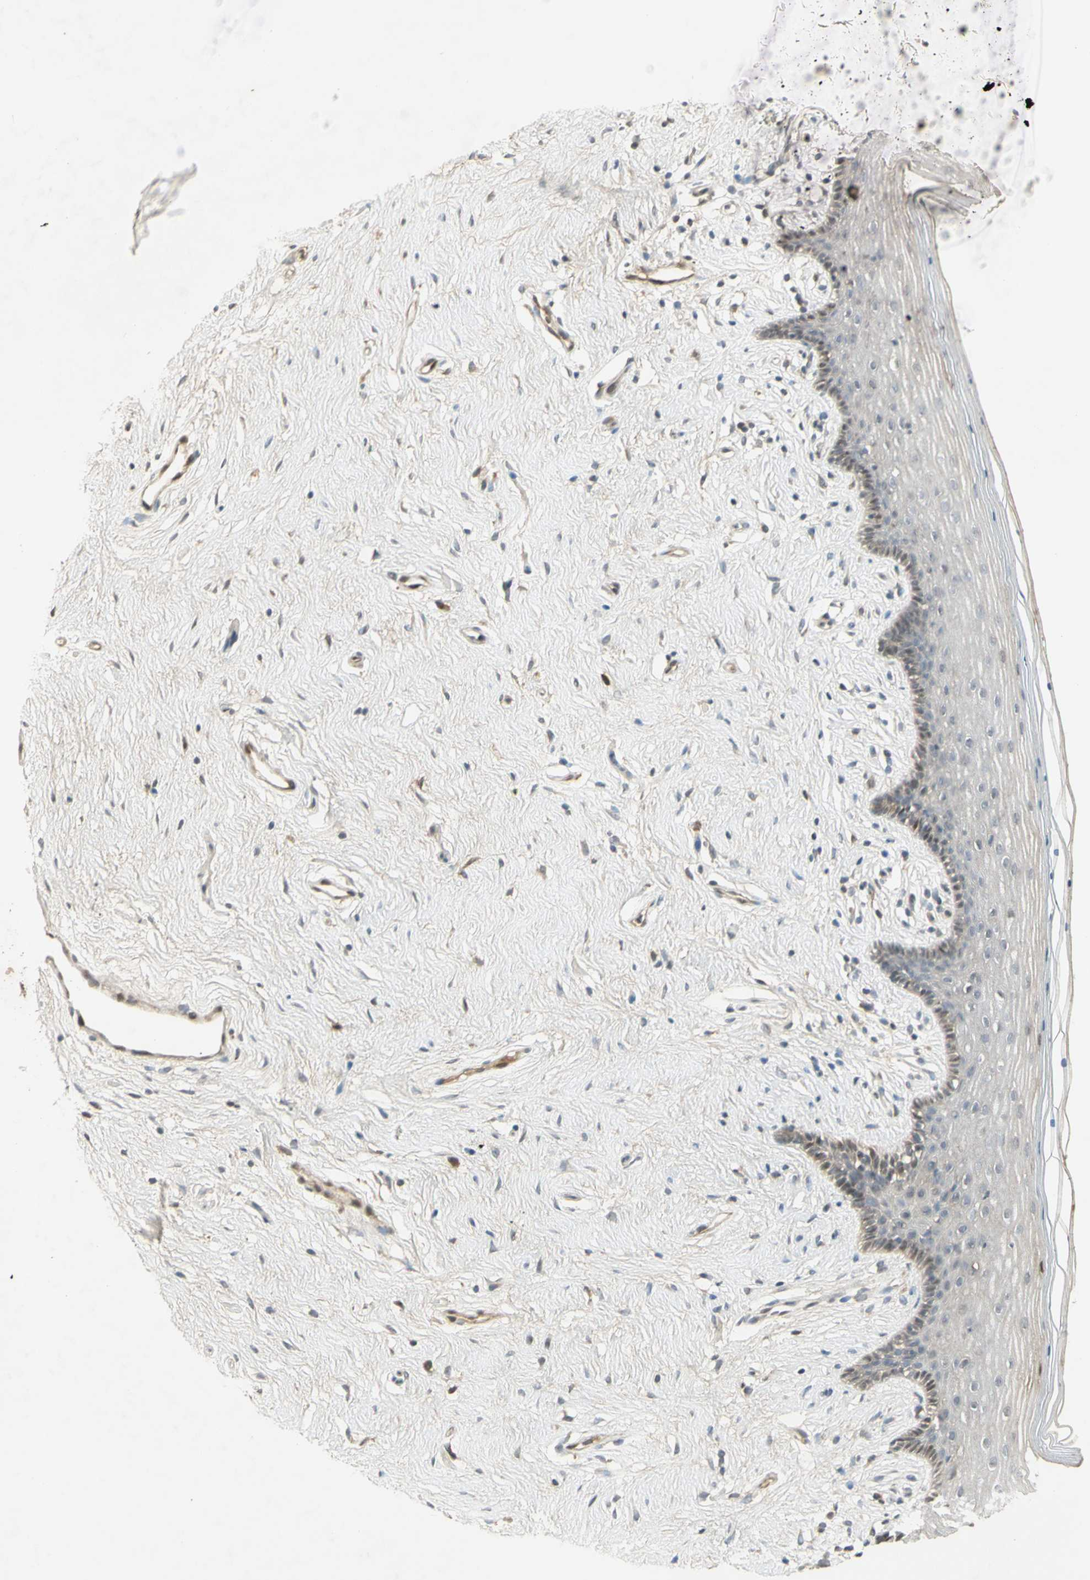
{"staining": {"intensity": "negative", "quantity": "none", "location": "none"}, "tissue": "vagina", "cell_type": "Squamous epithelial cells", "image_type": "normal", "snomed": [{"axis": "morphology", "description": "Normal tissue, NOS"}, {"axis": "topography", "description": "Vagina"}], "caption": "The immunohistochemistry histopathology image has no significant expression in squamous epithelial cells of vagina.", "gene": "NRG4", "patient": {"sex": "female", "age": 44}}